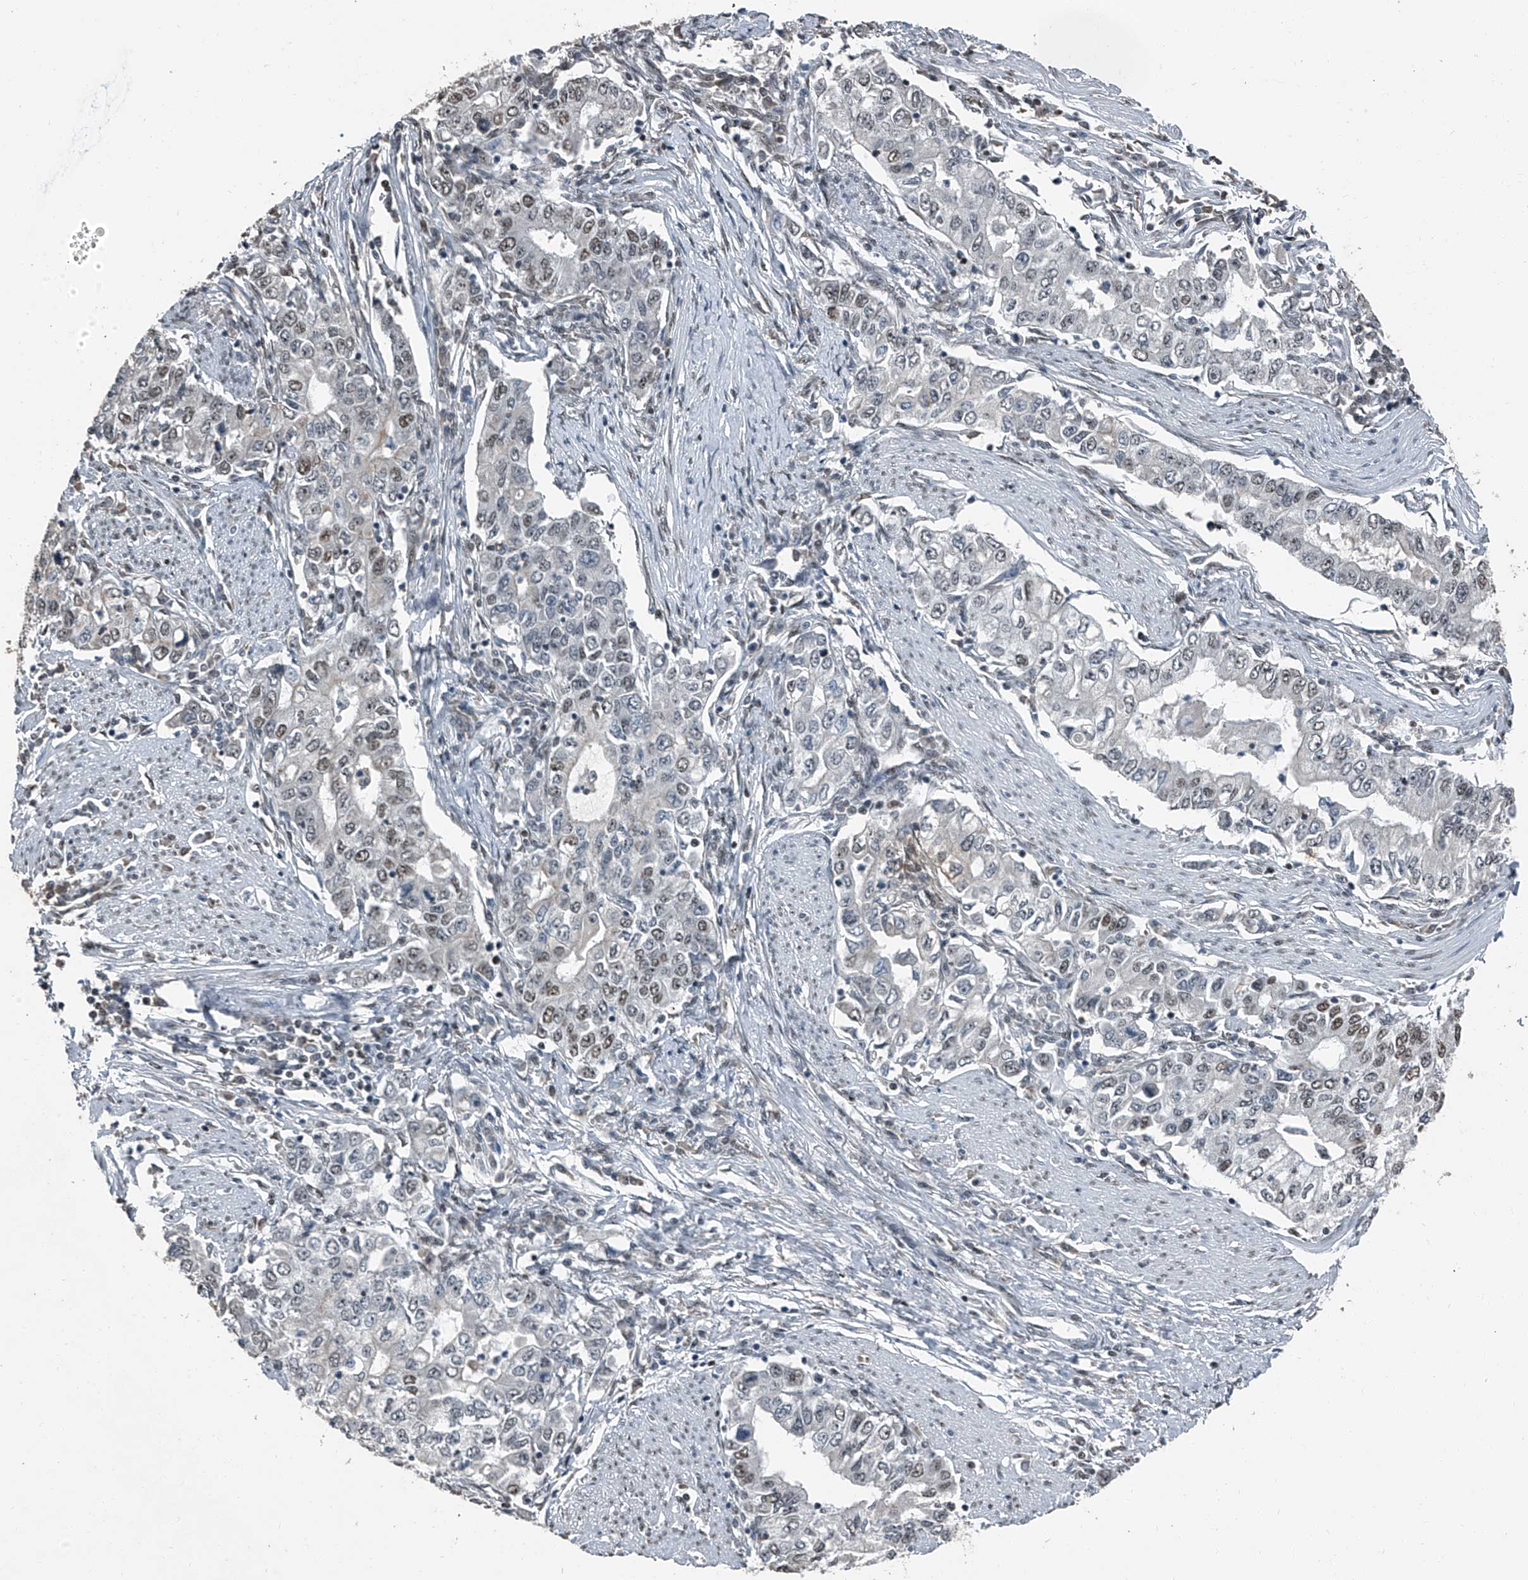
{"staining": {"intensity": "weak", "quantity": "25%-75%", "location": "nuclear"}, "tissue": "stomach cancer", "cell_type": "Tumor cells", "image_type": "cancer", "snomed": [{"axis": "morphology", "description": "Adenocarcinoma, NOS"}, {"axis": "topography", "description": "Stomach, lower"}], "caption": "Protein staining shows weak nuclear positivity in about 25%-75% of tumor cells in stomach cancer (adenocarcinoma).", "gene": "TCOF1", "patient": {"sex": "female", "age": 72}}